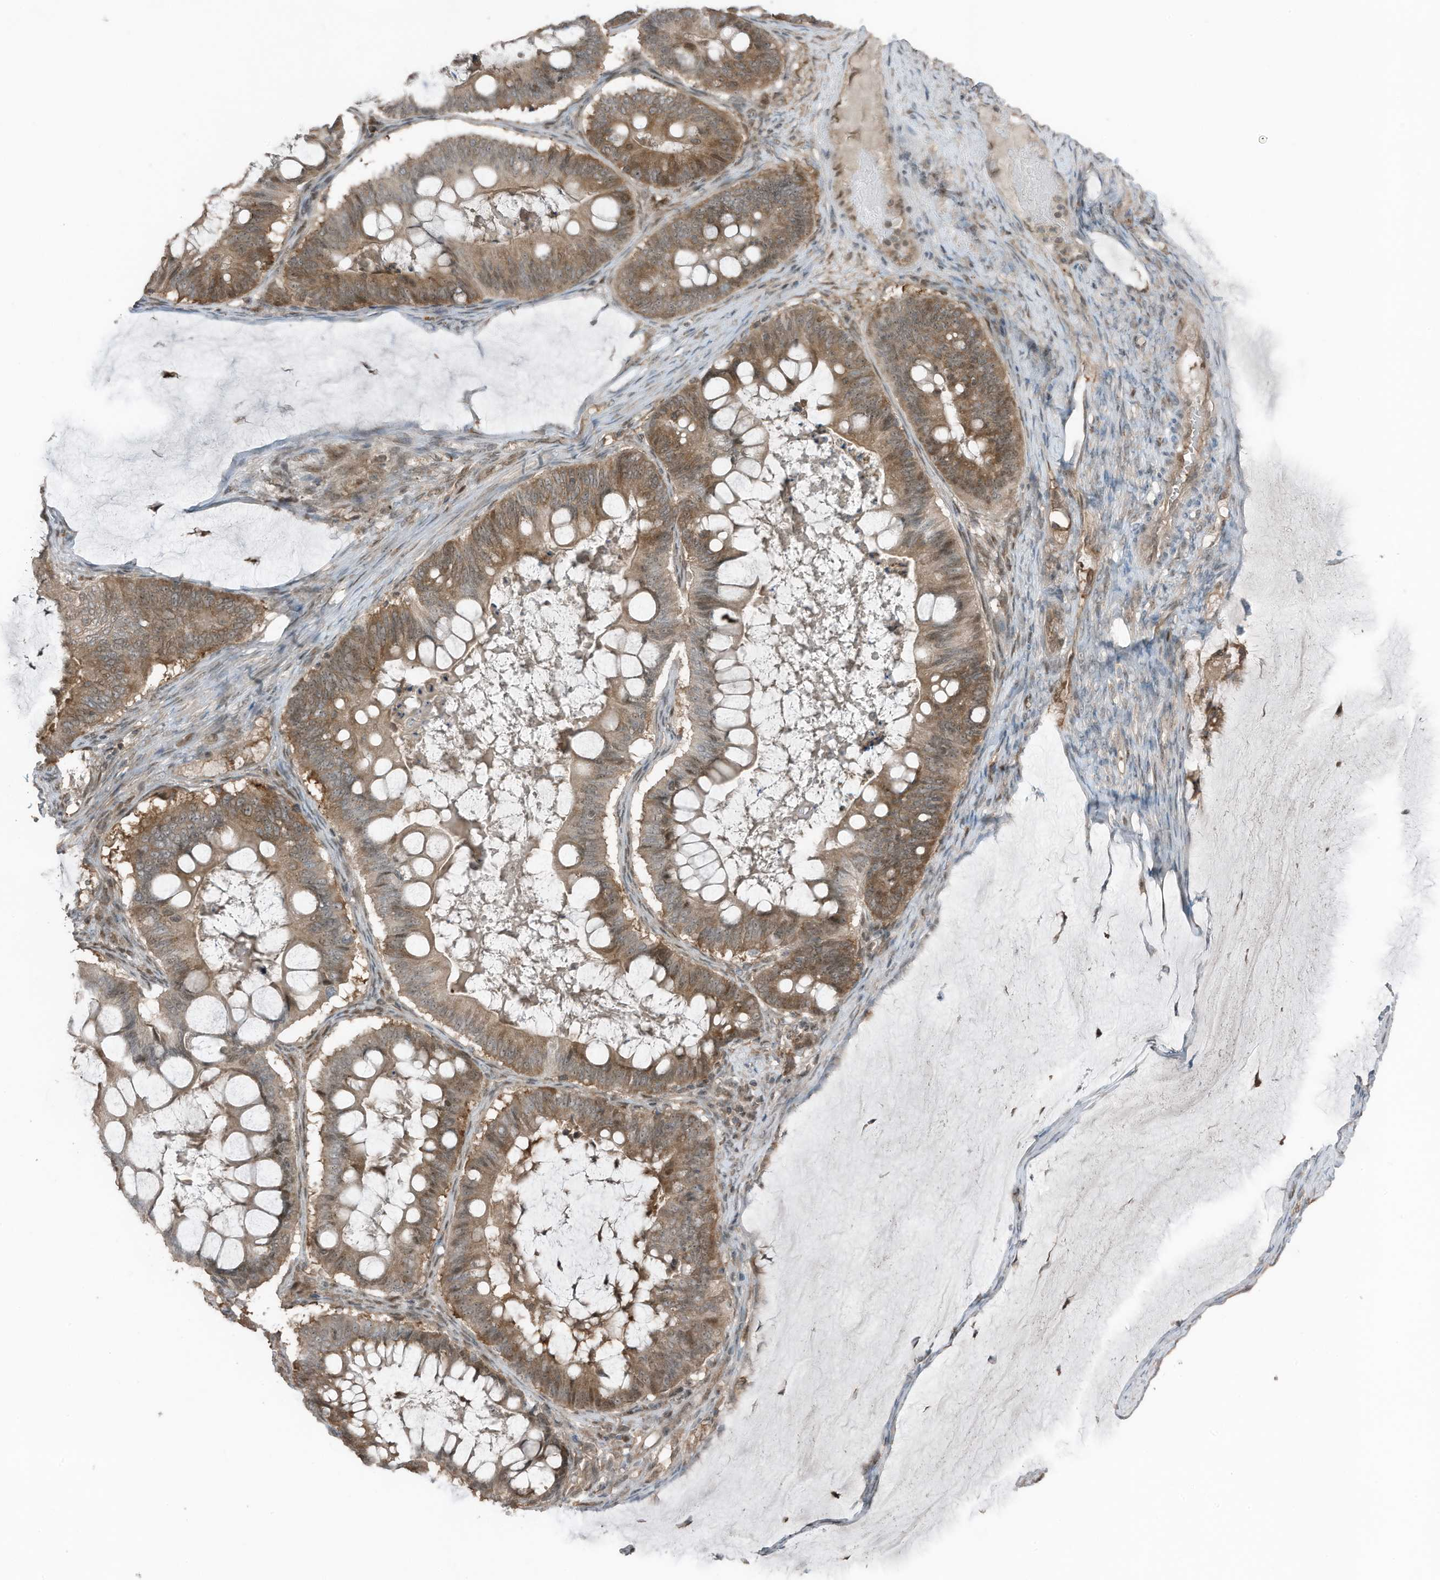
{"staining": {"intensity": "moderate", "quantity": ">75%", "location": "cytoplasmic/membranous"}, "tissue": "ovarian cancer", "cell_type": "Tumor cells", "image_type": "cancer", "snomed": [{"axis": "morphology", "description": "Cystadenocarcinoma, mucinous, NOS"}, {"axis": "topography", "description": "Ovary"}], "caption": "The image displays immunohistochemical staining of mucinous cystadenocarcinoma (ovarian). There is moderate cytoplasmic/membranous positivity is appreciated in approximately >75% of tumor cells.", "gene": "TXNDC9", "patient": {"sex": "female", "age": 61}}